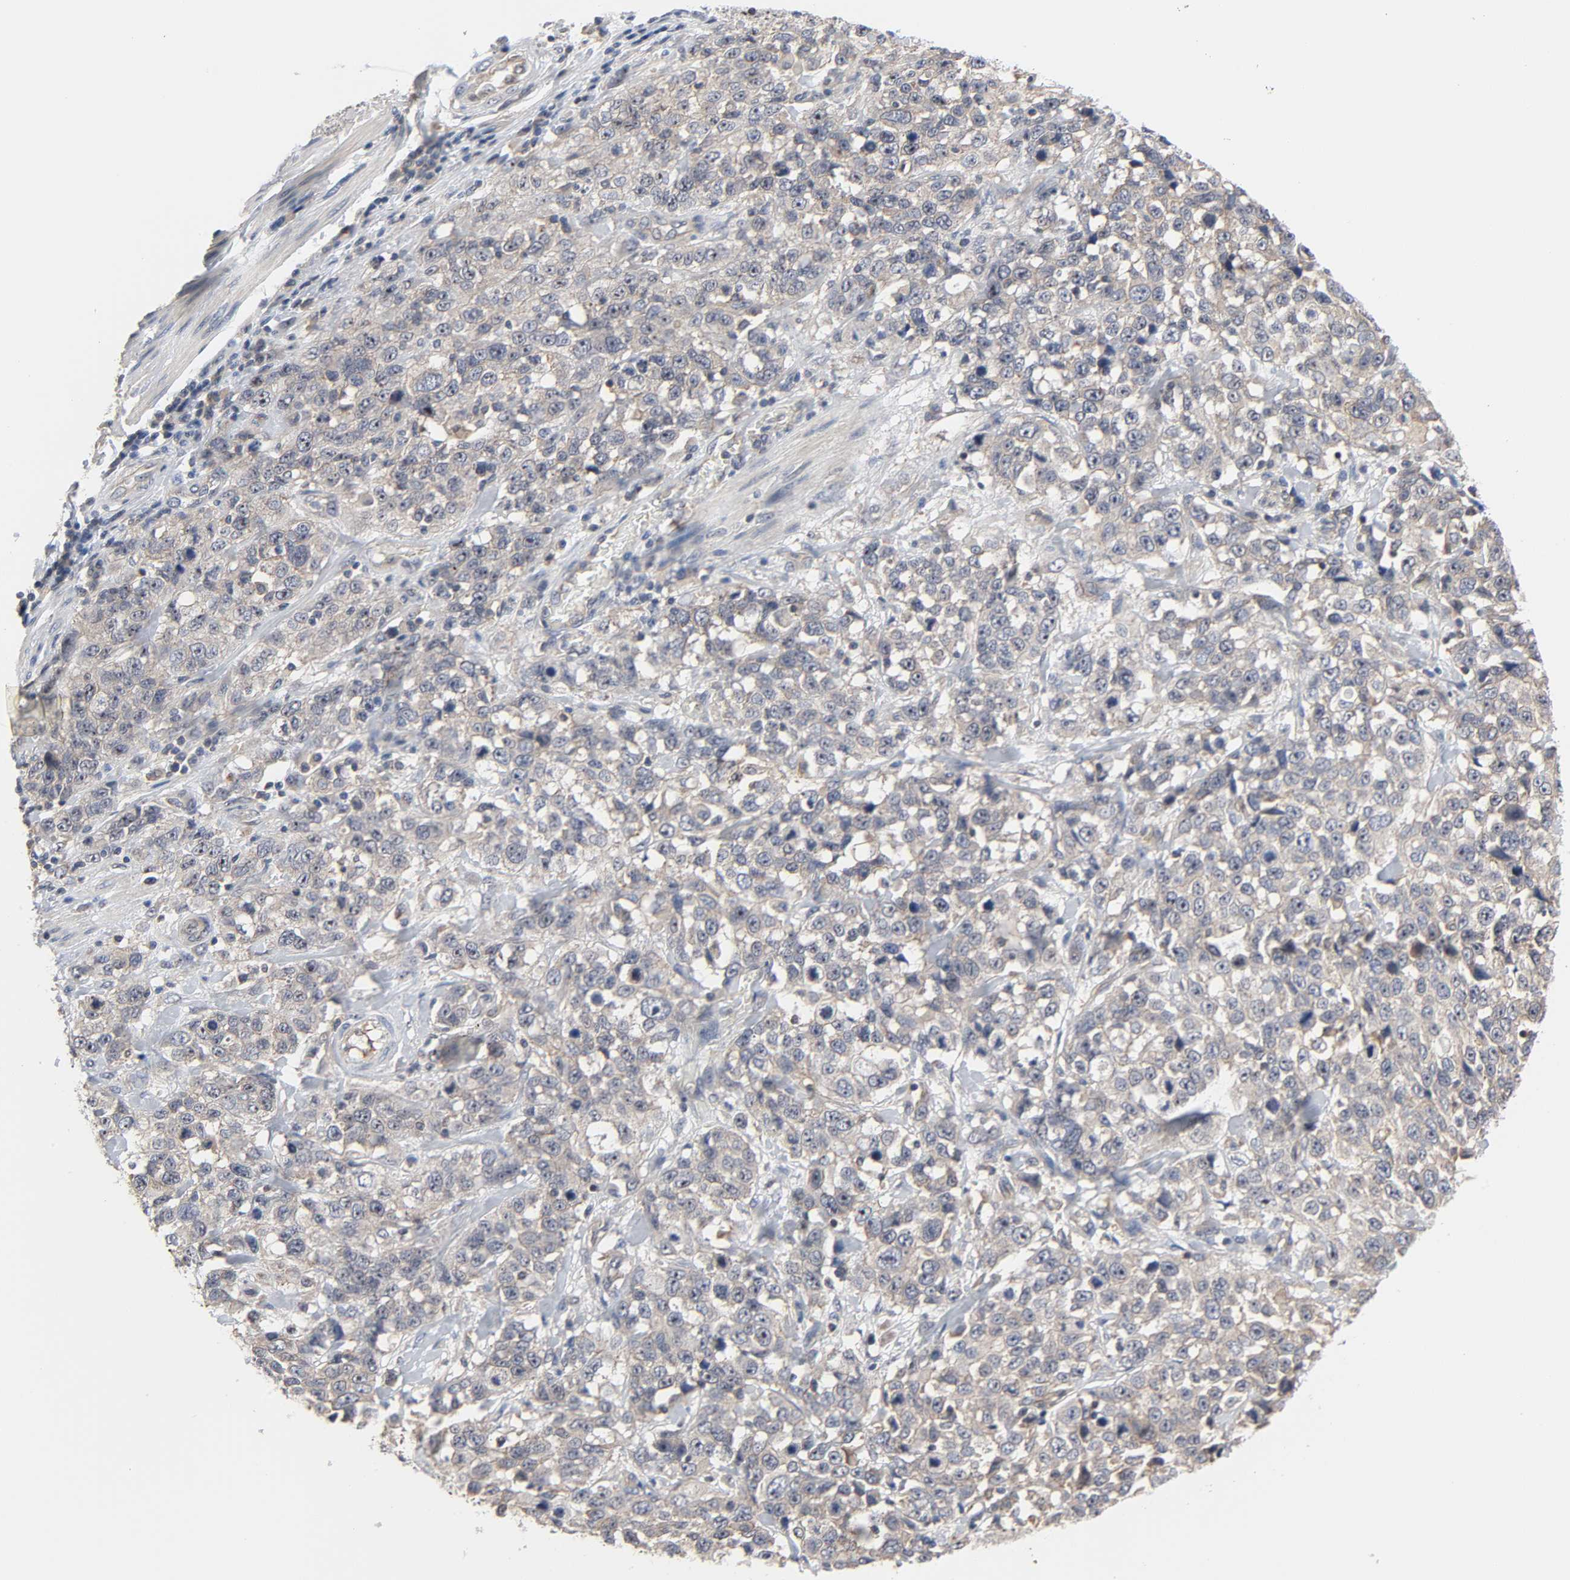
{"staining": {"intensity": "weak", "quantity": "25%-75%", "location": "cytoplasmic/membranous"}, "tissue": "stomach cancer", "cell_type": "Tumor cells", "image_type": "cancer", "snomed": [{"axis": "morphology", "description": "Normal tissue, NOS"}, {"axis": "morphology", "description": "Adenocarcinoma, NOS"}, {"axis": "topography", "description": "Stomach"}], "caption": "Stomach cancer tissue displays weak cytoplasmic/membranous expression in about 25%-75% of tumor cells, visualized by immunohistochemistry.", "gene": "DDX10", "patient": {"sex": "male", "age": 48}}